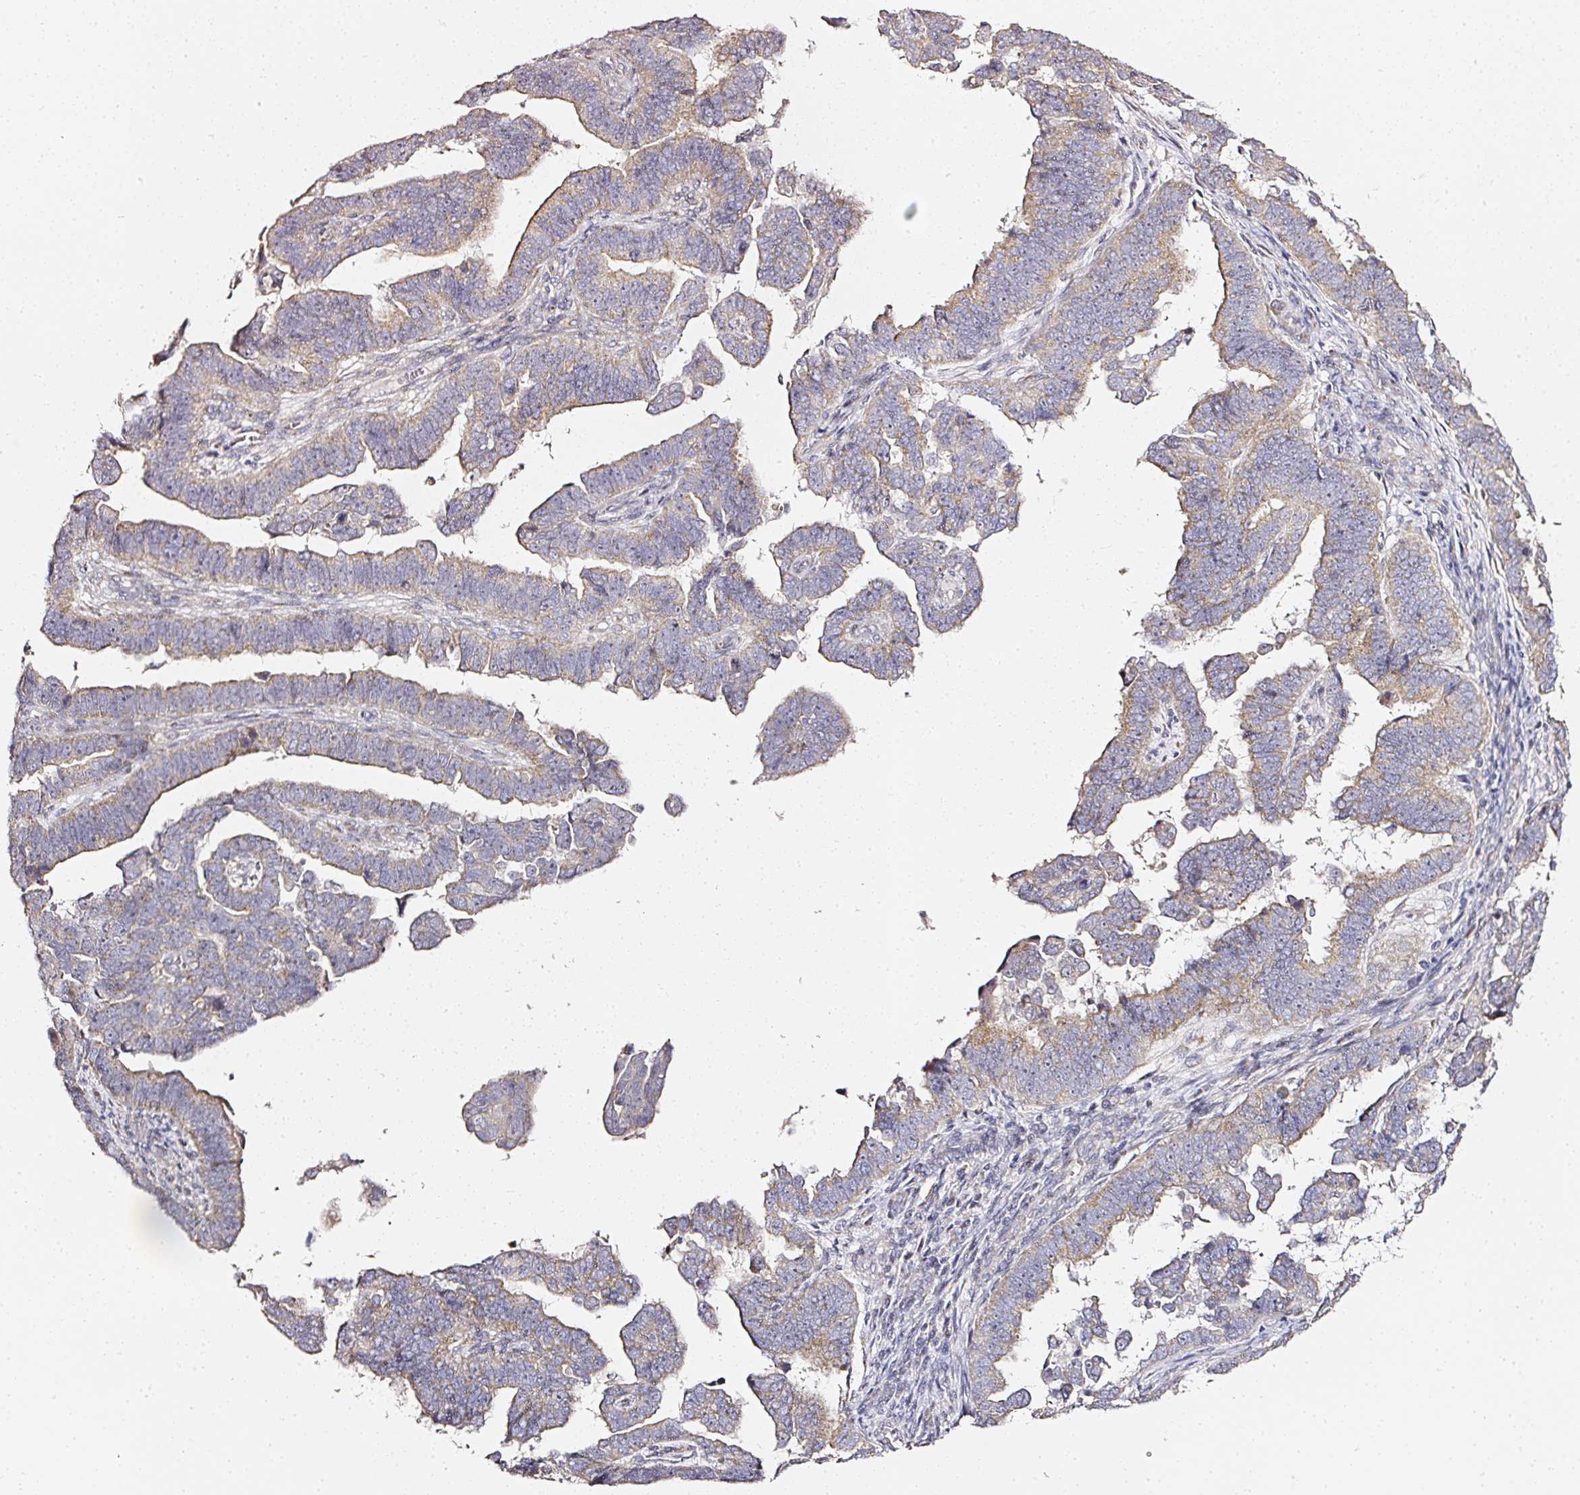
{"staining": {"intensity": "moderate", "quantity": "25%-75%", "location": "cytoplasmic/membranous"}, "tissue": "endometrial cancer", "cell_type": "Tumor cells", "image_type": "cancer", "snomed": [{"axis": "morphology", "description": "Adenocarcinoma, NOS"}, {"axis": "topography", "description": "Endometrium"}], "caption": "Tumor cells exhibit medium levels of moderate cytoplasmic/membranous expression in approximately 25%-75% of cells in human endometrial adenocarcinoma.", "gene": "NTRK1", "patient": {"sex": "female", "age": 75}}